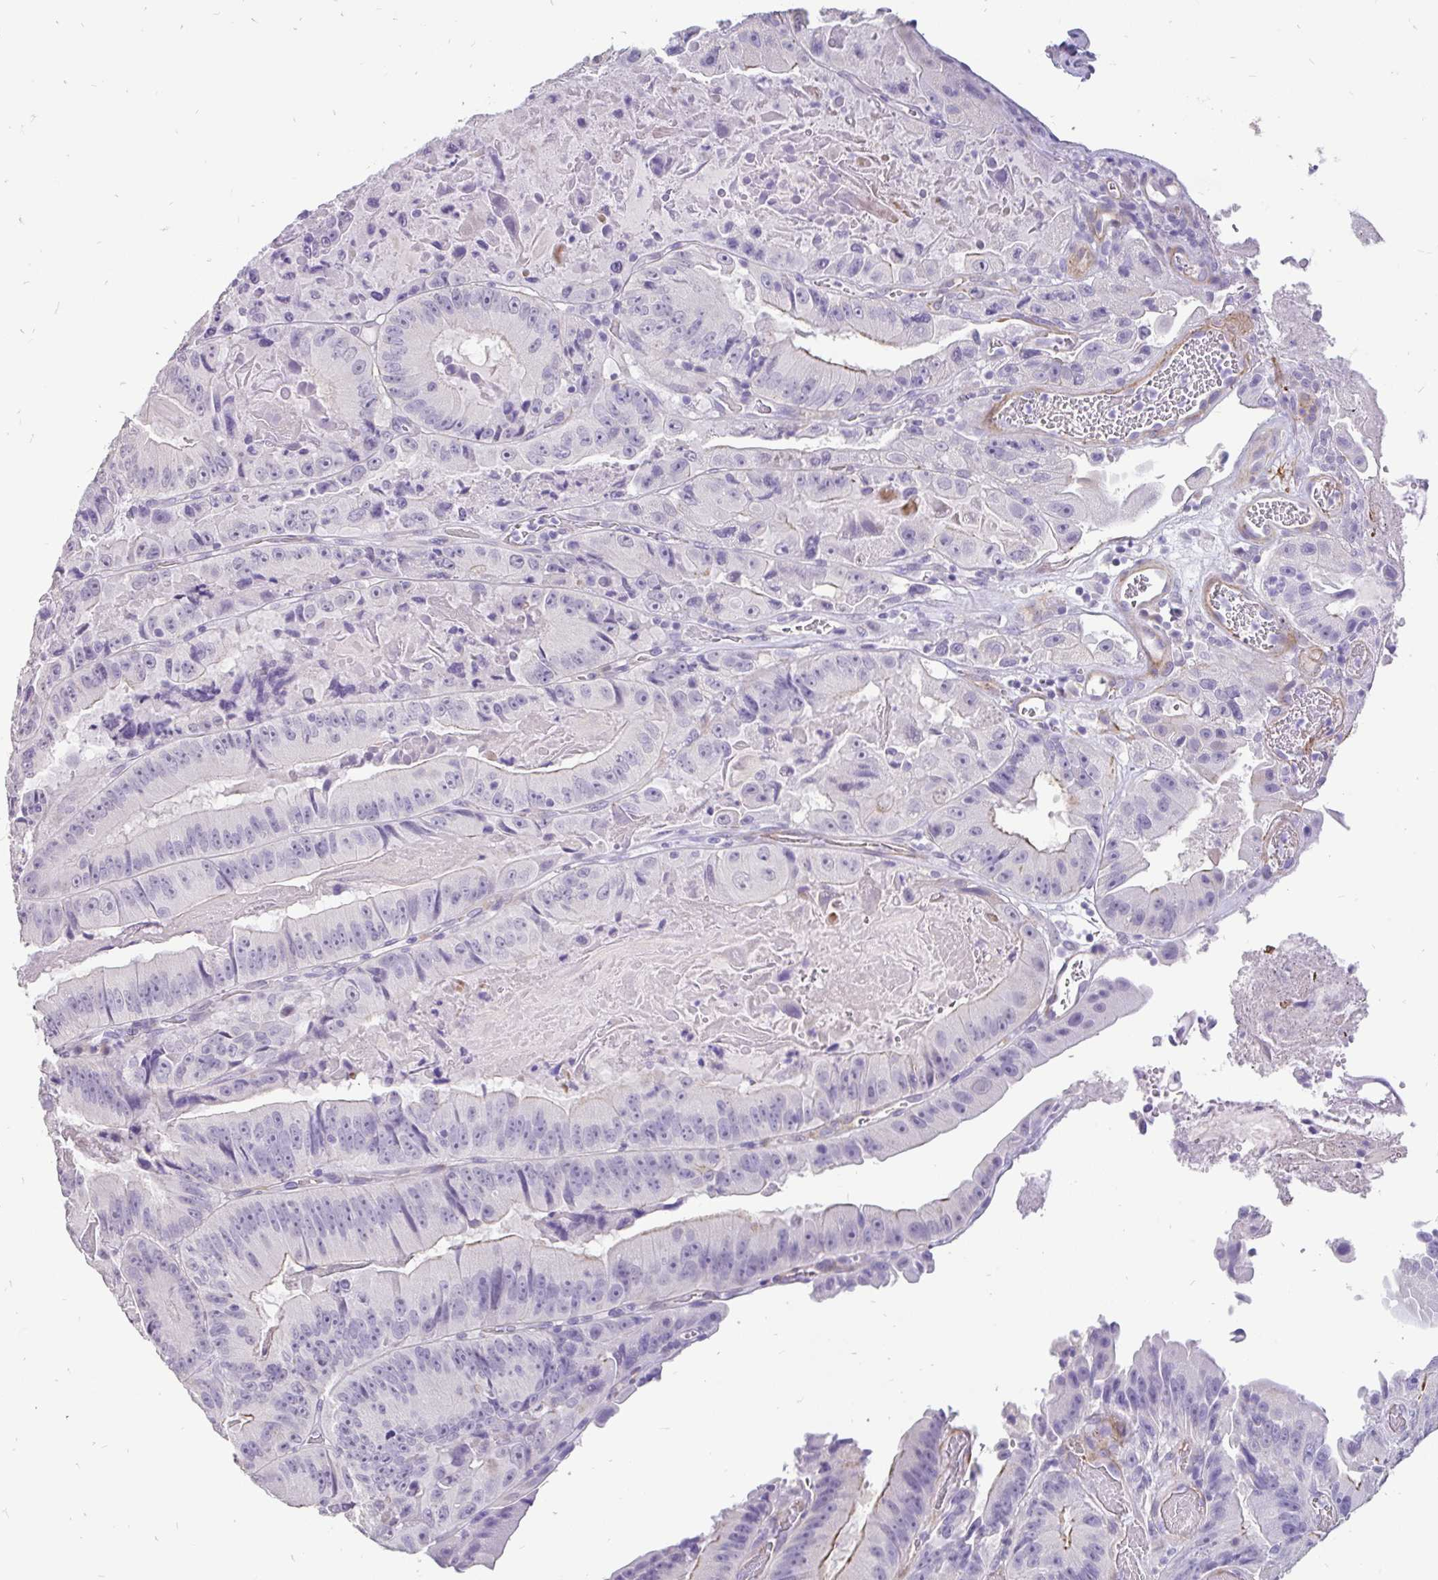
{"staining": {"intensity": "weak", "quantity": "<25%", "location": "cytoplasmic/membranous"}, "tissue": "colorectal cancer", "cell_type": "Tumor cells", "image_type": "cancer", "snomed": [{"axis": "morphology", "description": "Adenocarcinoma, NOS"}, {"axis": "topography", "description": "Colon"}], "caption": "Immunohistochemical staining of adenocarcinoma (colorectal) reveals no significant staining in tumor cells.", "gene": "EML5", "patient": {"sex": "female", "age": 86}}